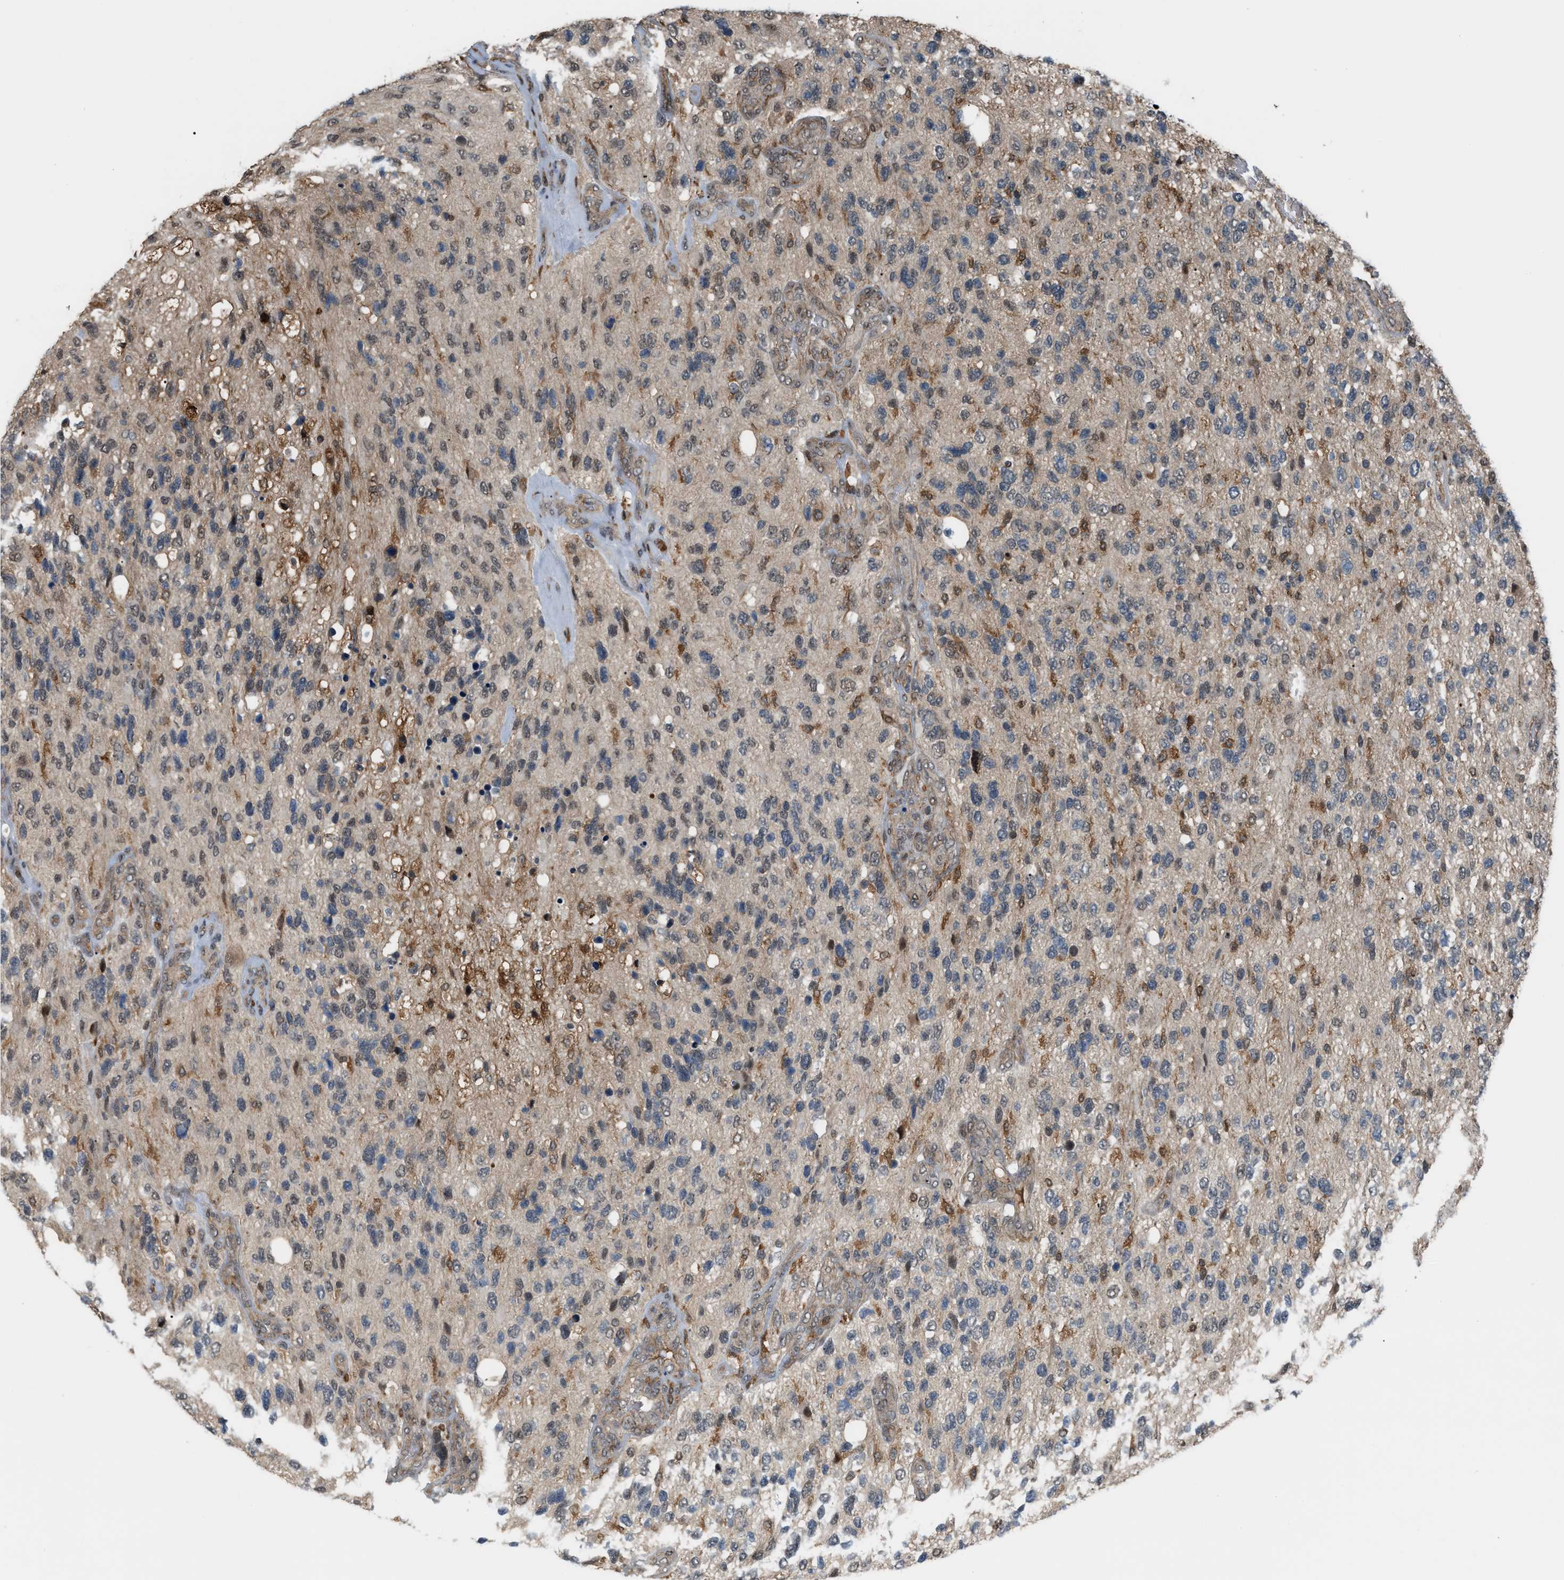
{"staining": {"intensity": "weak", "quantity": "<25%", "location": "nuclear"}, "tissue": "glioma", "cell_type": "Tumor cells", "image_type": "cancer", "snomed": [{"axis": "morphology", "description": "Glioma, malignant, High grade"}, {"axis": "topography", "description": "Brain"}], "caption": "Immunohistochemistry micrograph of neoplastic tissue: human malignant high-grade glioma stained with DAB (3,3'-diaminobenzidine) shows no significant protein staining in tumor cells.", "gene": "RFFL", "patient": {"sex": "female", "age": 58}}